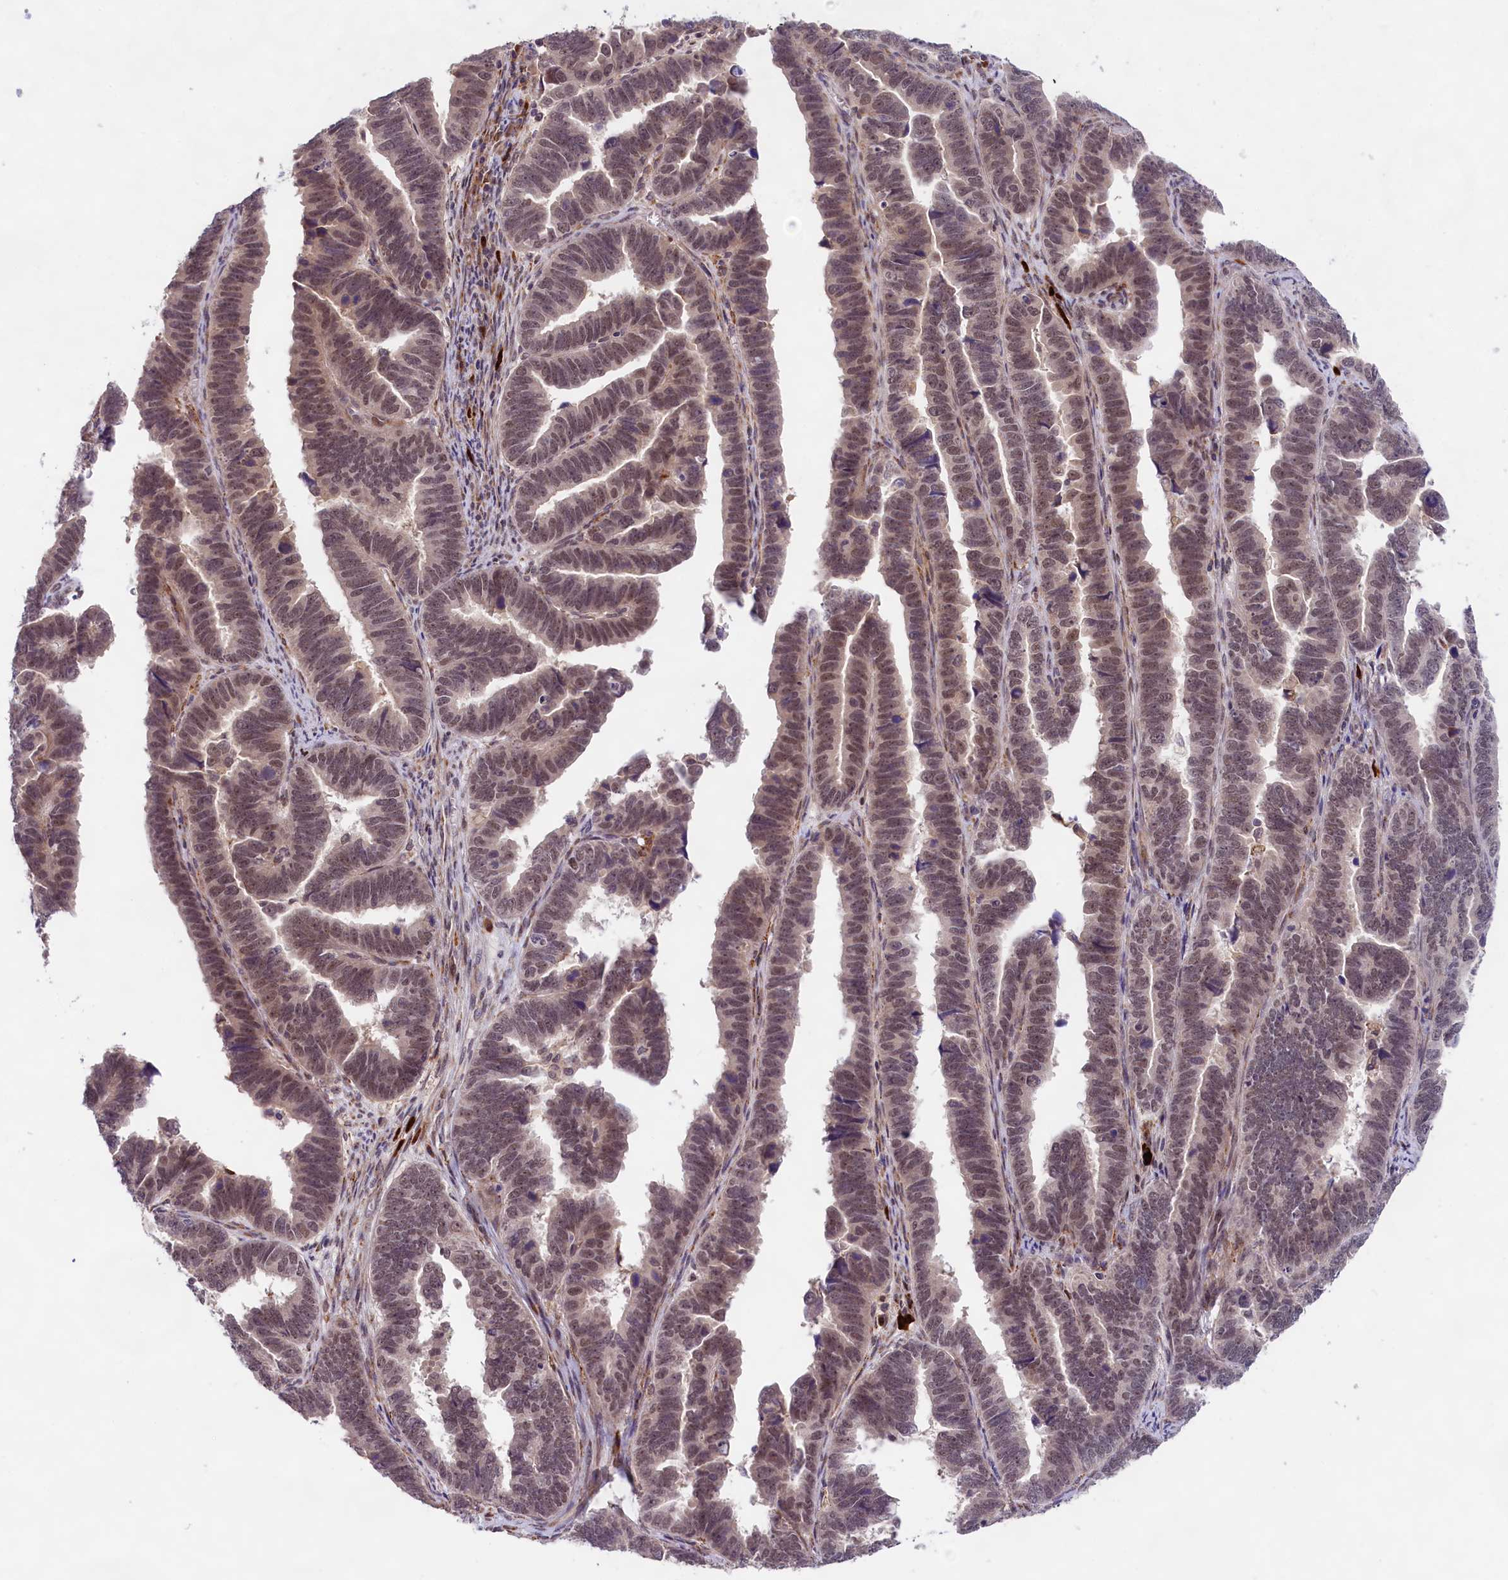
{"staining": {"intensity": "moderate", "quantity": ">75%", "location": "nuclear"}, "tissue": "endometrial cancer", "cell_type": "Tumor cells", "image_type": "cancer", "snomed": [{"axis": "morphology", "description": "Adenocarcinoma, NOS"}, {"axis": "topography", "description": "Endometrium"}], "caption": "Moderate nuclear positivity is present in approximately >75% of tumor cells in adenocarcinoma (endometrial).", "gene": "FBXO45", "patient": {"sex": "female", "age": 75}}